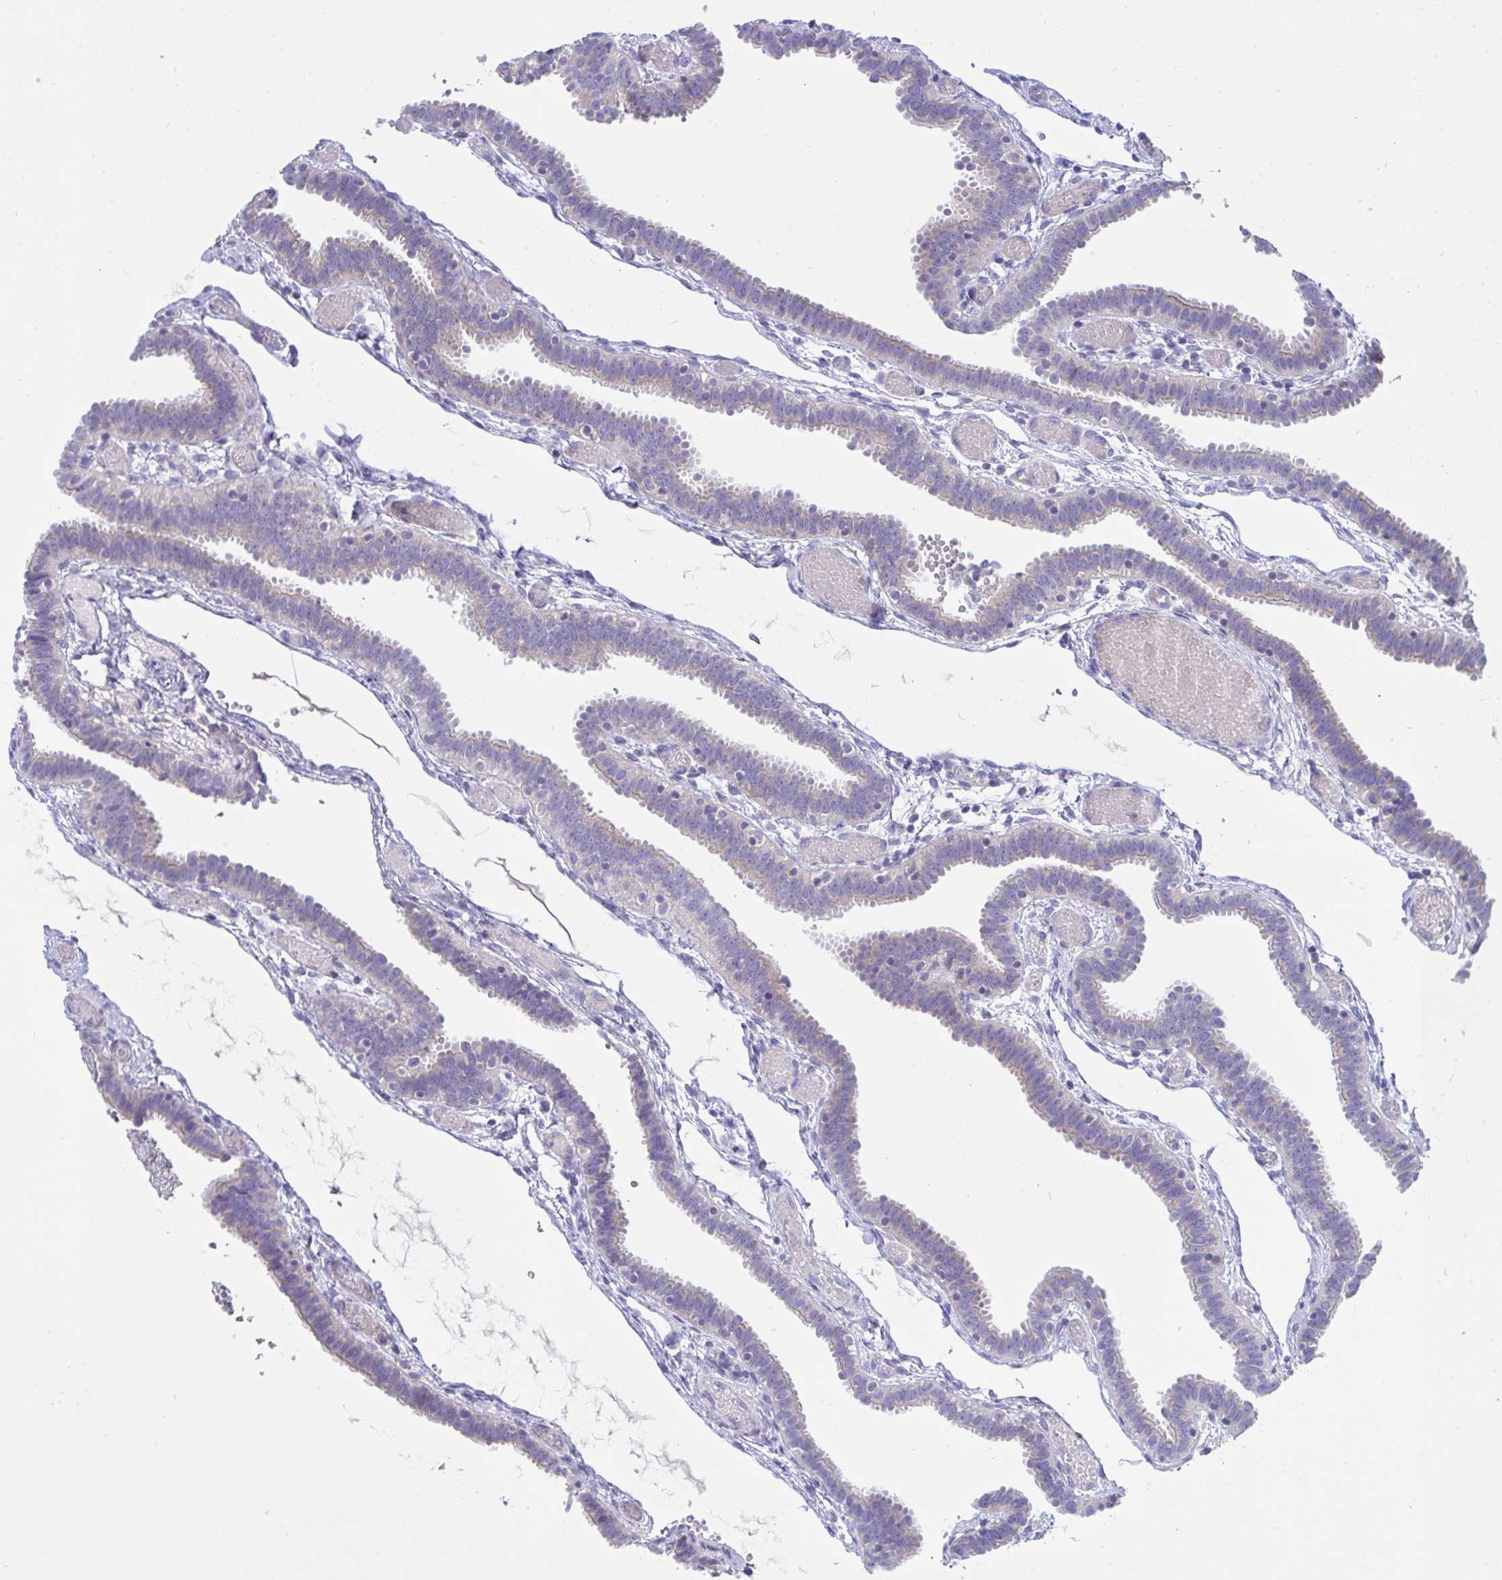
{"staining": {"intensity": "moderate", "quantity": "<25%", "location": "cytoplasmic/membranous"}, "tissue": "fallopian tube", "cell_type": "Glandular cells", "image_type": "normal", "snomed": [{"axis": "morphology", "description": "Normal tissue, NOS"}, {"axis": "topography", "description": "Fallopian tube"}], "caption": "A low amount of moderate cytoplasmic/membranous staining is present in about <25% of glandular cells in normal fallopian tube. The protein is stained brown, and the nuclei are stained in blue (DAB IHC with brightfield microscopy, high magnification).", "gene": "PLA2G12B", "patient": {"sex": "female", "age": 37}}